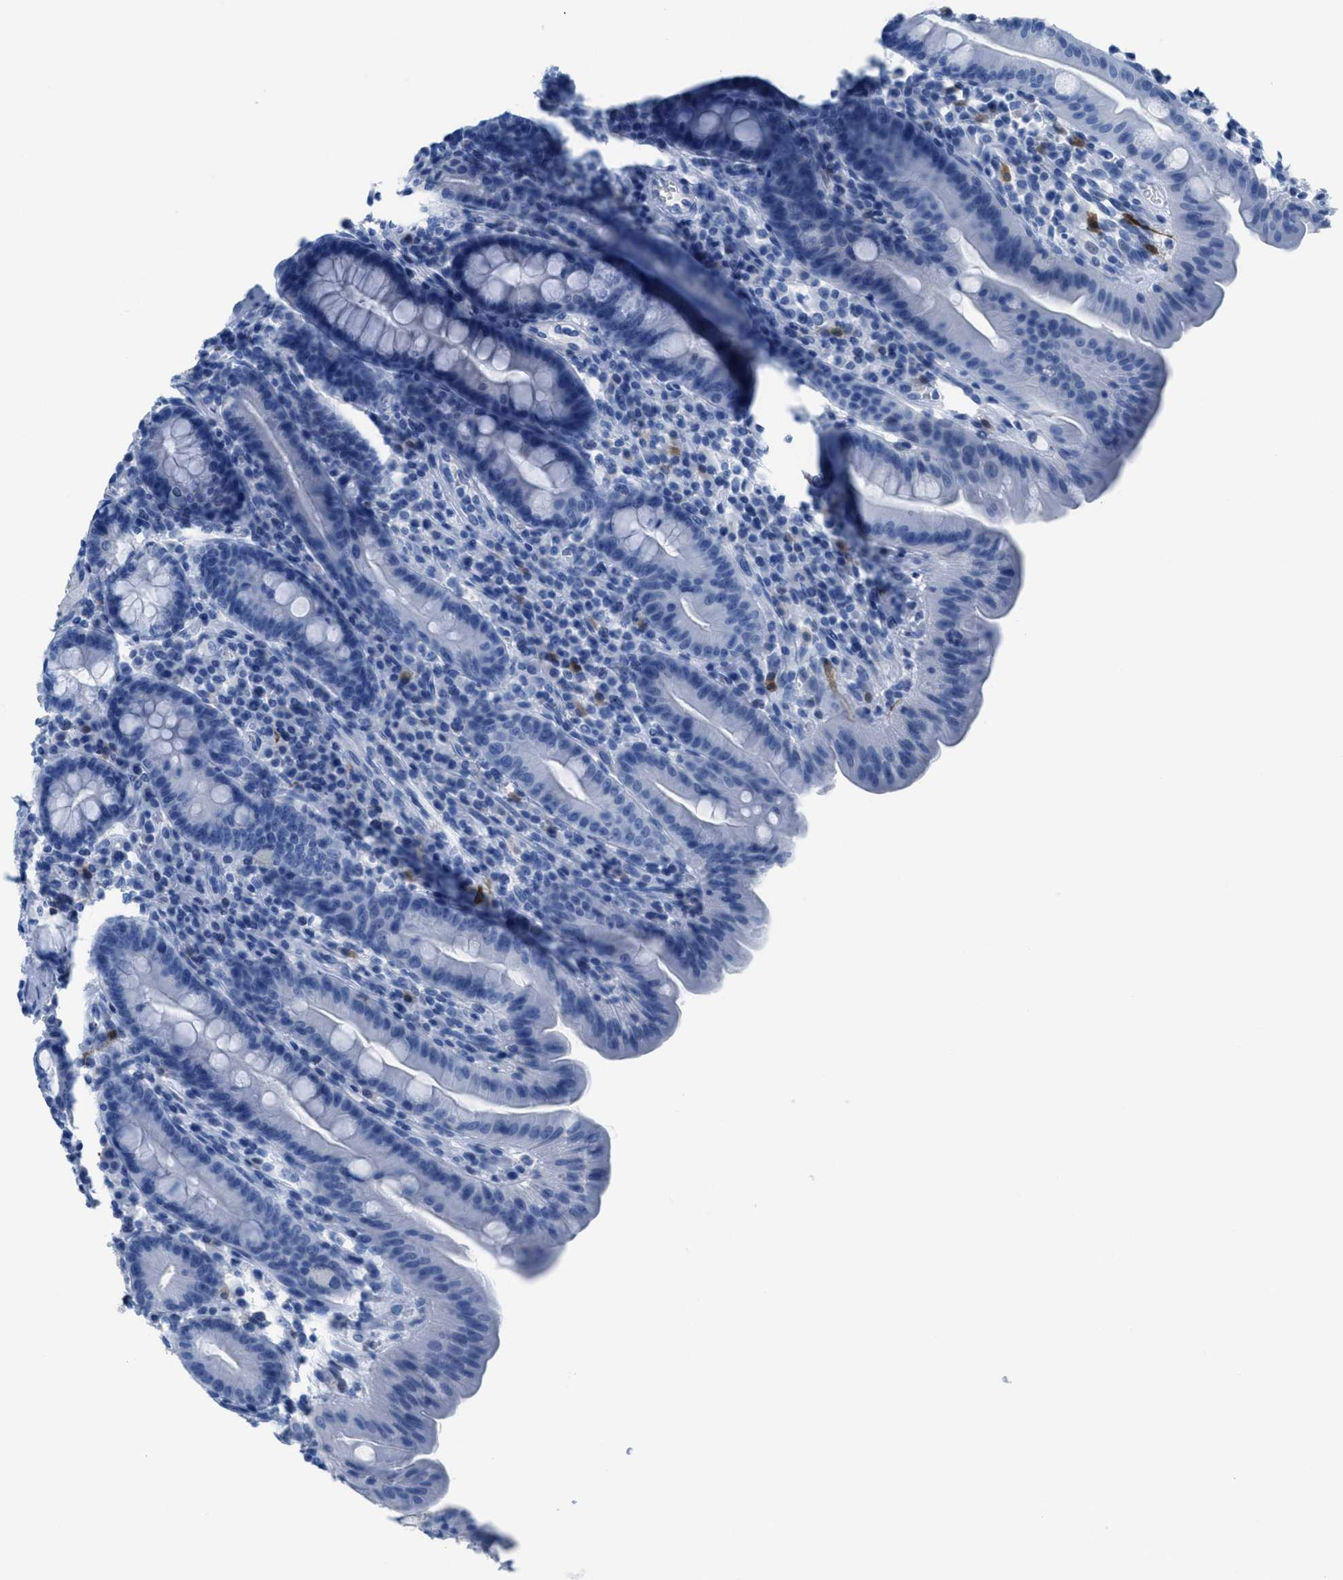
{"staining": {"intensity": "negative", "quantity": "none", "location": "none"}, "tissue": "duodenum", "cell_type": "Glandular cells", "image_type": "normal", "snomed": [{"axis": "morphology", "description": "Normal tissue, NOS"}, {"axis": "topography", "description": "Duodenum"}], "caption": "Duodenum was stained to show a protein in brown. There is no significant staining in glandular cells. The staining is performed using DAB brown chromogen with nuclei counter-stained in using hematoxylin.", "gene": "CDKN2A", "patient": {"sex": "male", "age": 50}}